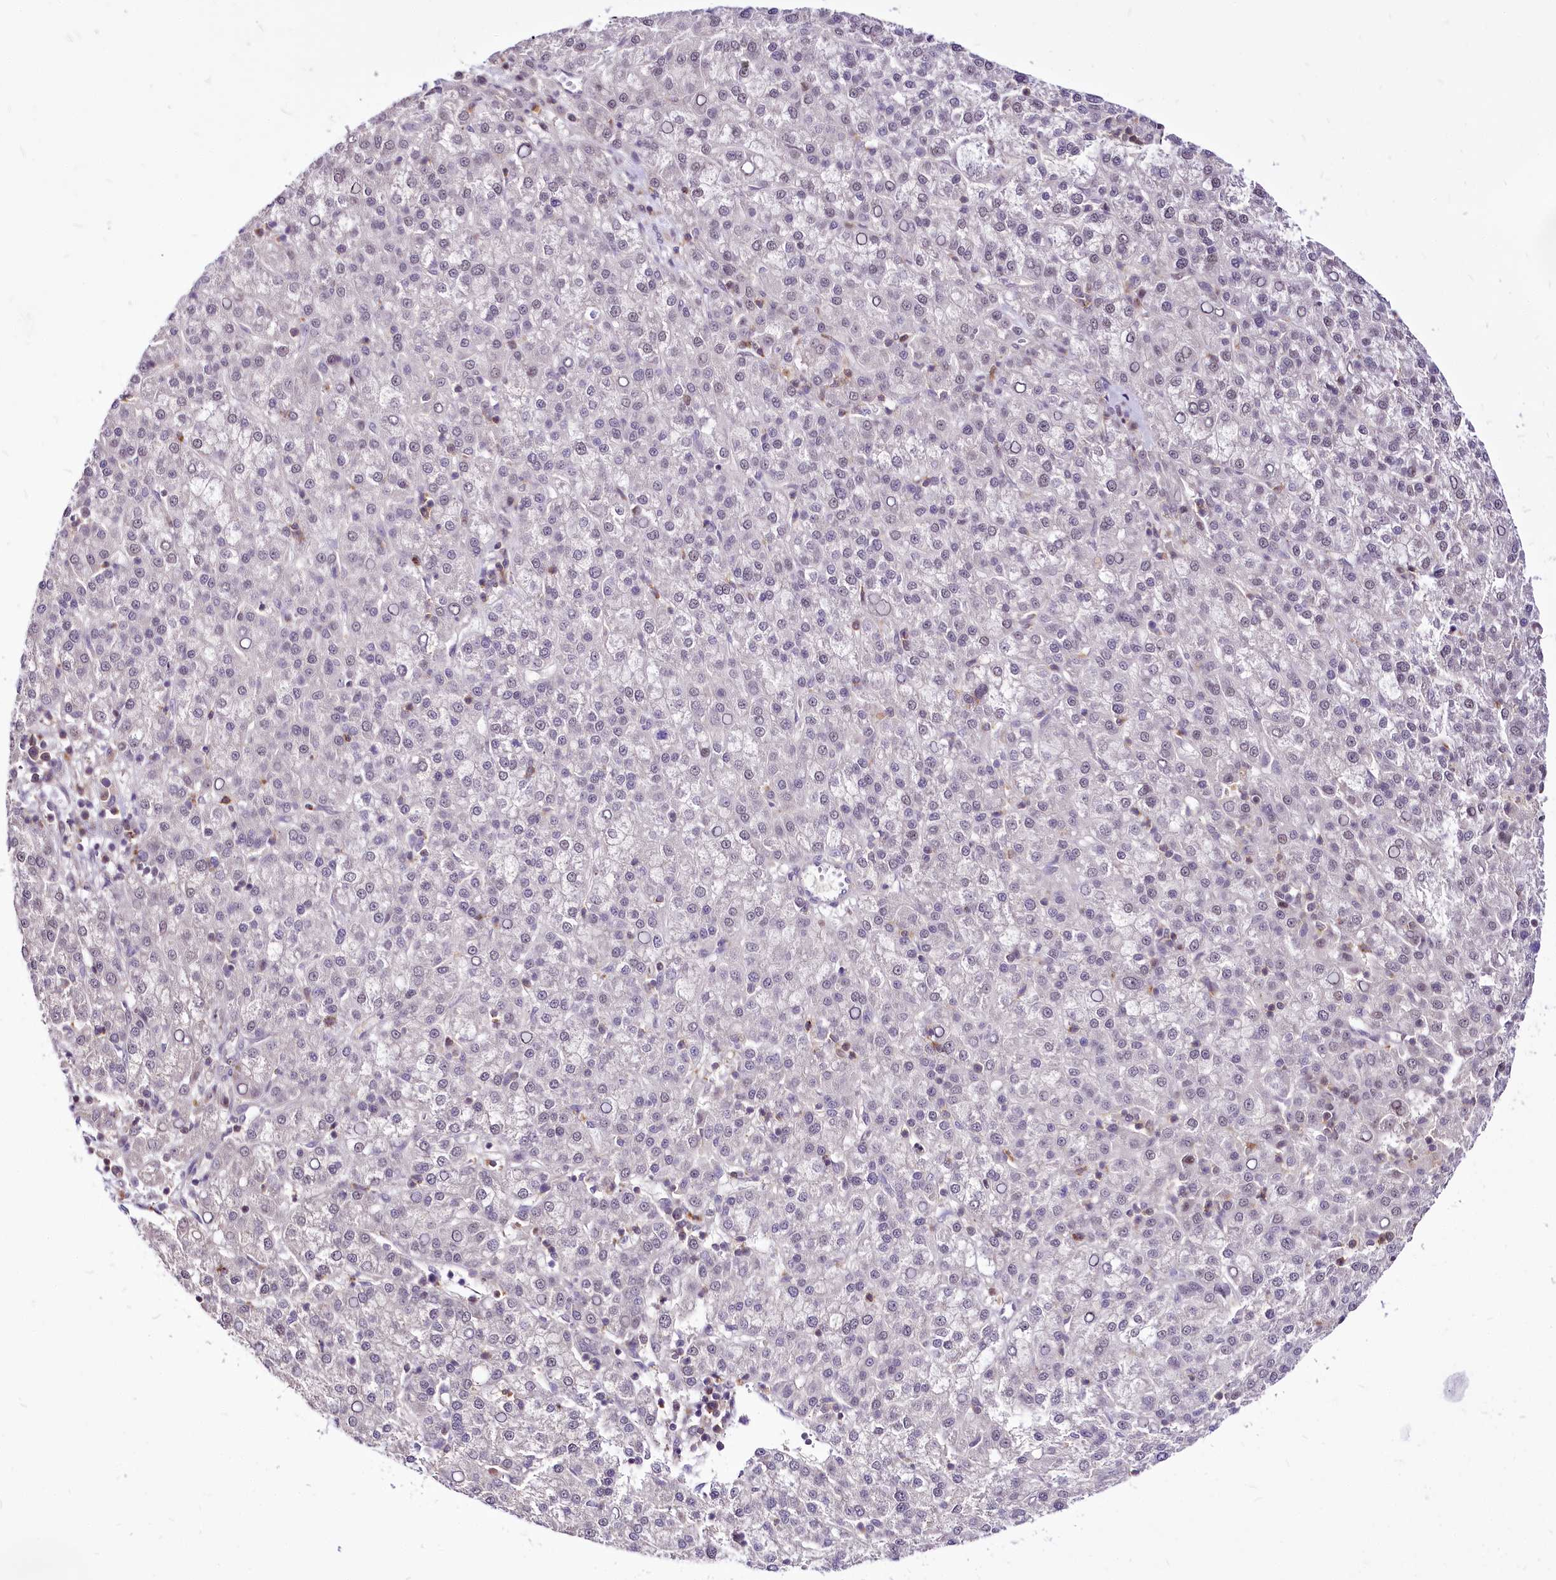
{"staining": {"intensity": "negative", "quantity": "none", "location": "none"}, "tissue": "liver cancer", "cell_type": "Tumor cells", "image_type": "cancer", "snomed": [{"axis": "morphology", "description": "Carcinoma, Hepatocellular, NOS"}, {"axis": "topography", "description": "Liver"}], "caption": "High magnification brightfield microscopy of liver cancer (hepatocellular carcinoma) stained with DAB (3,3'-diaminobenzidine) (brown) and counterstained with hematoxylin (blue): tumor cells show no significant staining.", "gene": "POLA2", "patient": {"sex": "female", "age": 58}}